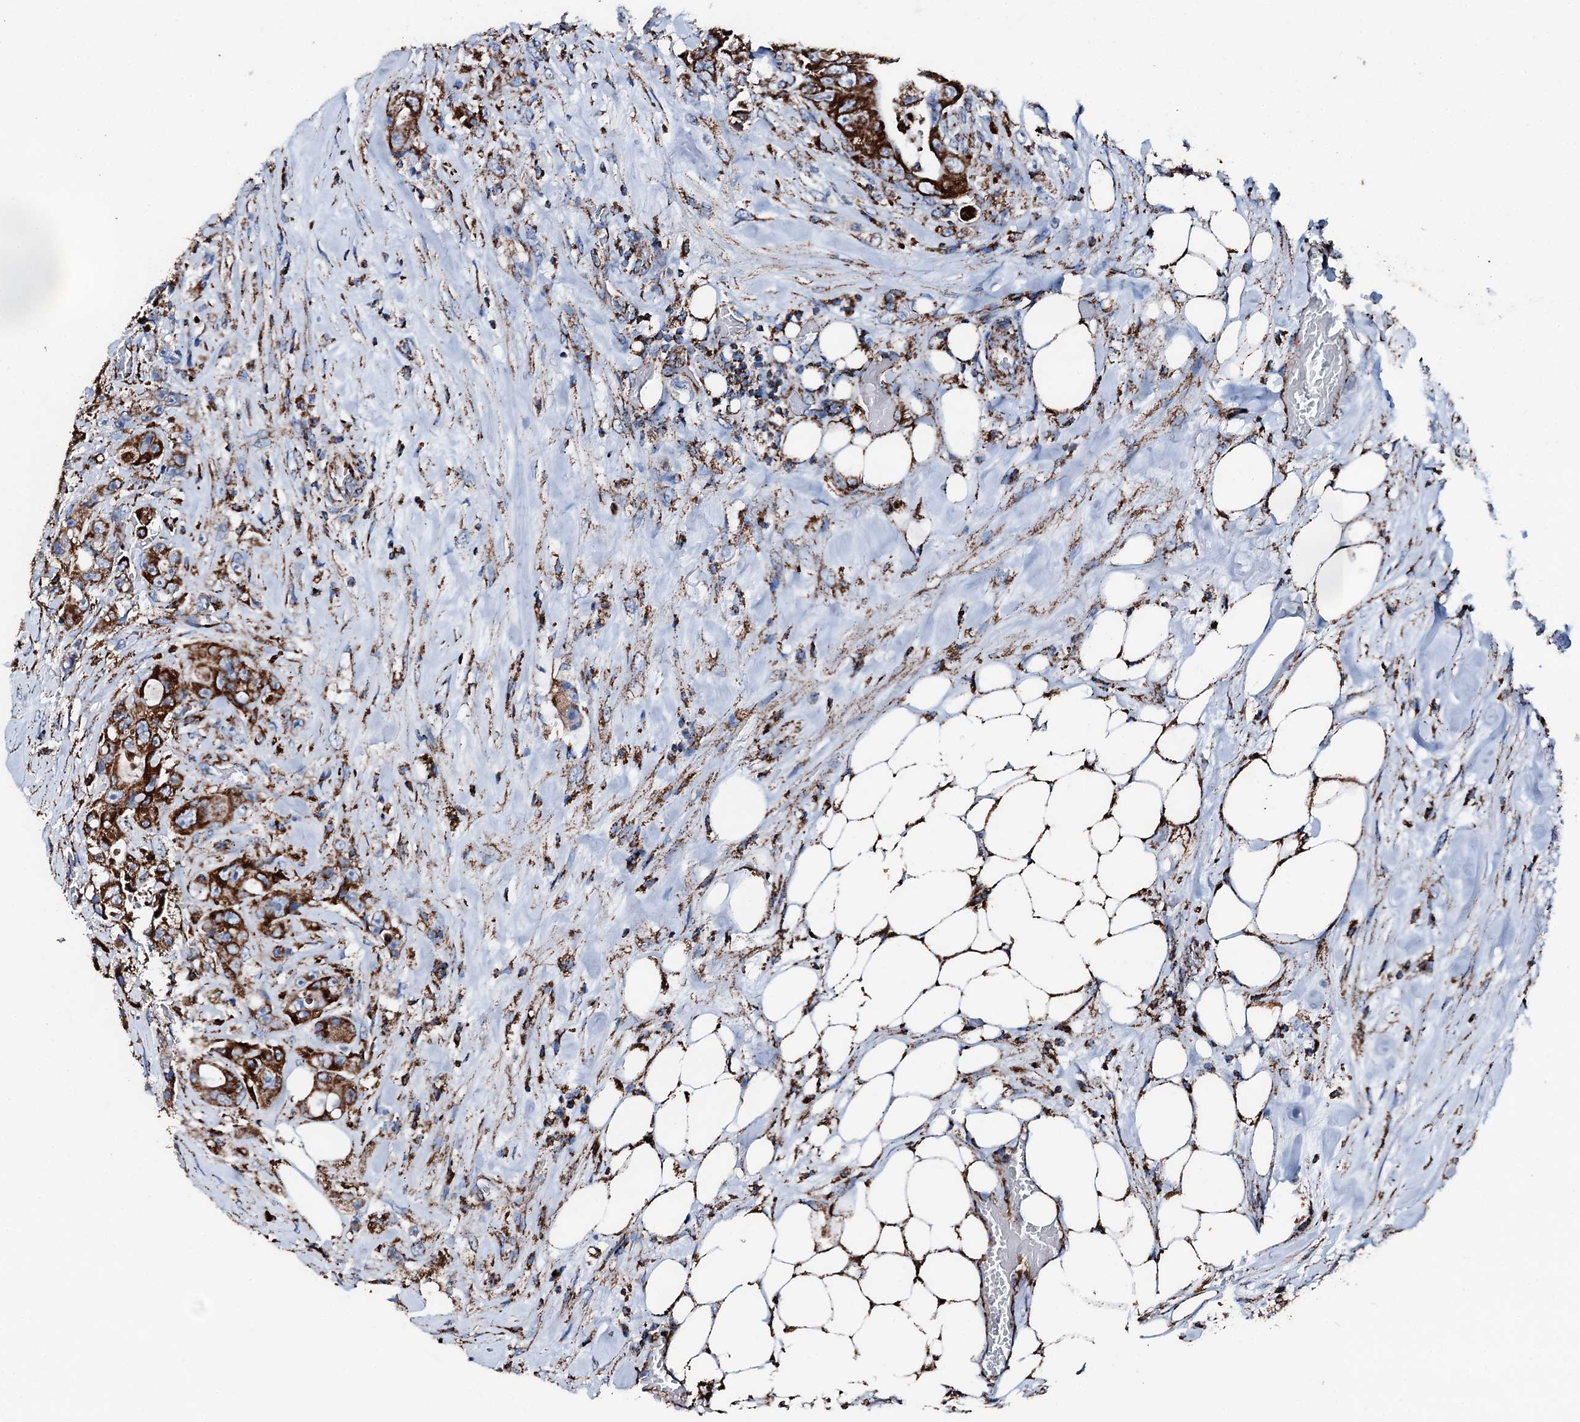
{"staining": {"intensity": "strong", "quantity": ">75%", "location": "cytoplasmic/membranous"}, "tissue": "colorectal cancer", "cell_type": "Tumor cells", "image_type": "cancer", "snomed": [{"axis": "morphology", "description": "Adenocarcinoma, NOS"}, {"axis": "topography", "description": "Colon"}], "caption": "IHC (DAB) staining of human colorectal cancer (adenocarcinoma) shows strong cytoplasmic/membranous protein positivity in about >75% of tumor cells.", "gene": "HADH", "patient": {"sex": "female", "age": 46}}